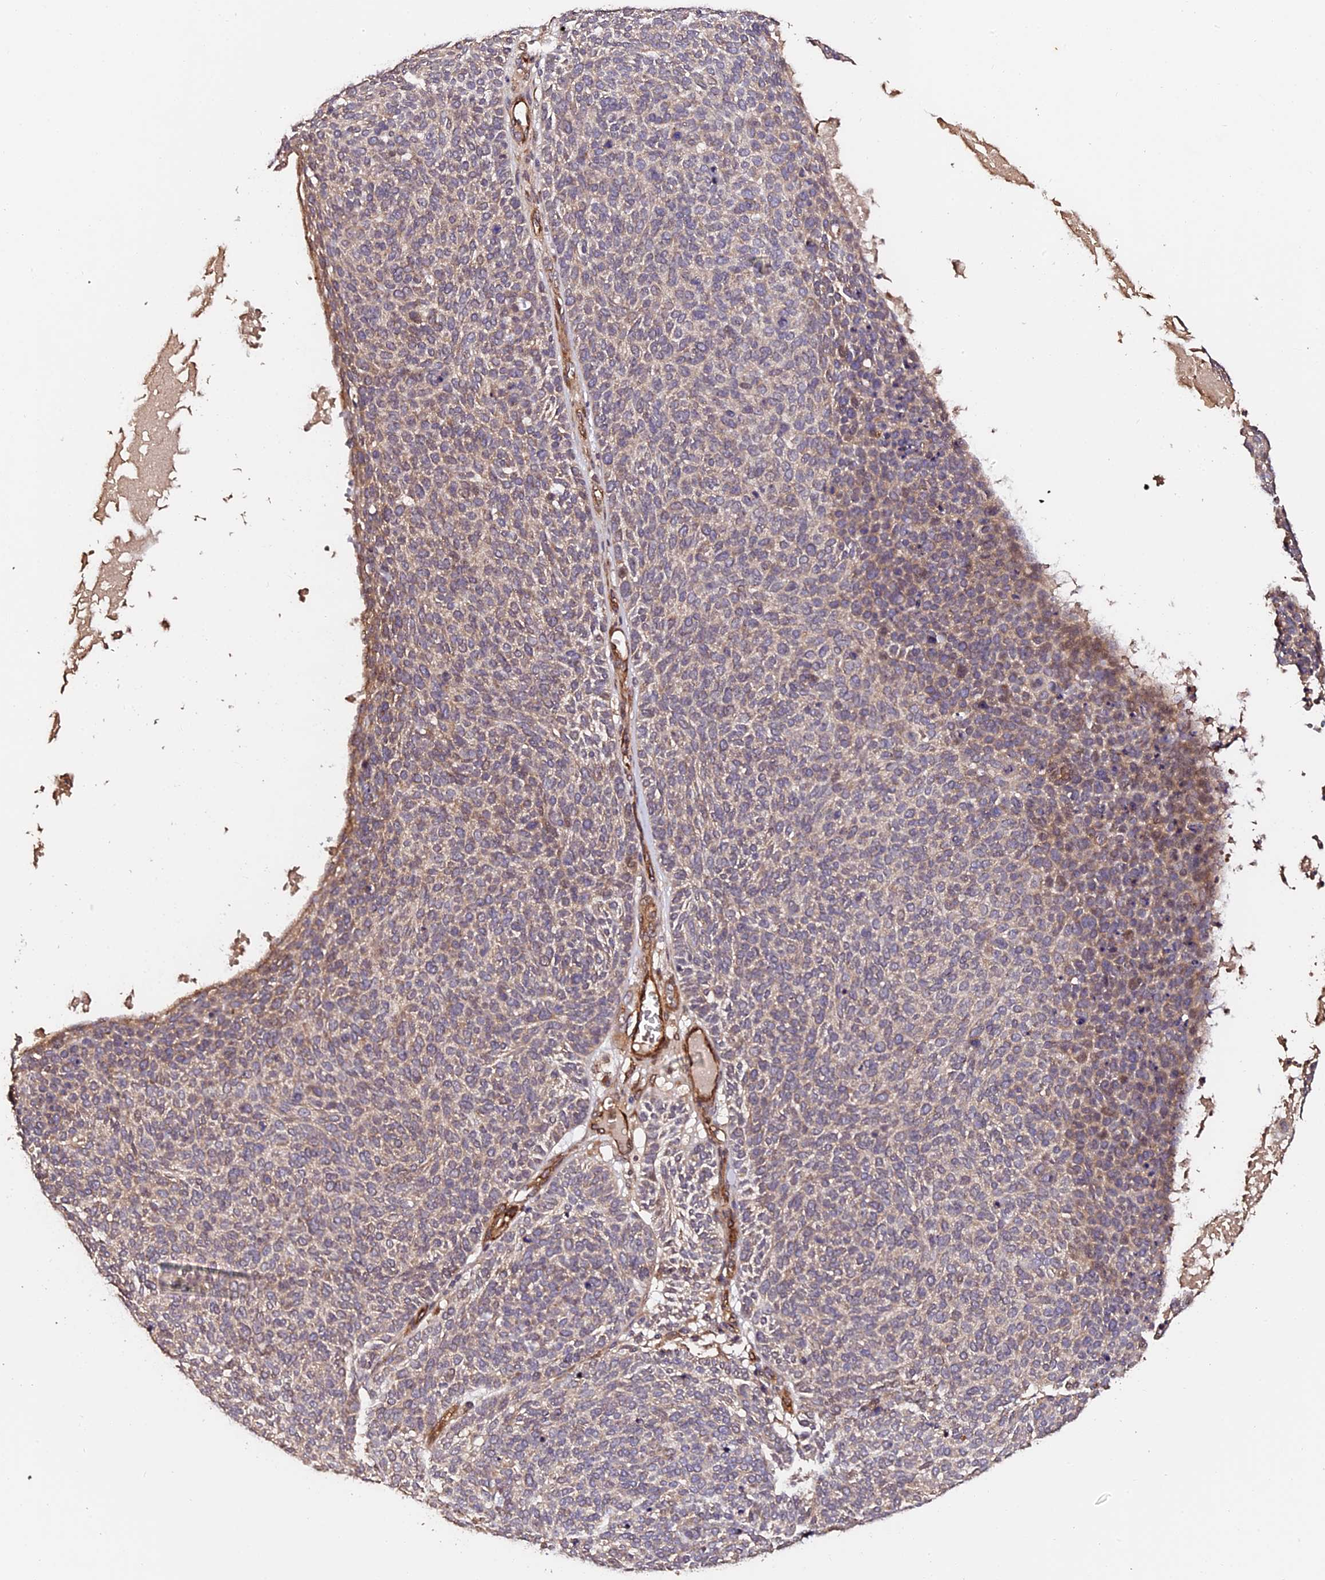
{"staining": {"intensity": "weak", "quantity": "25%-75%", "location": "cytoplasmic/membranous"}, "tissue": "skin cancer", "cell_type": "Tumor cells", "image_type": "cancer", "snomed": [{"axis": "morphology", "description": "Squamous cell carcinoma, NOS"}, {"axis": "topography", "description": "Skin"}], "caption": "Protein expression analysis of human skin squamous cell carcinoma reveals weak cytoplasmic/membranous positivity in approximately 25%-75% of tumor cells.", "gene": "TDO2", "patient": {"sex": "female", "age": 90}}